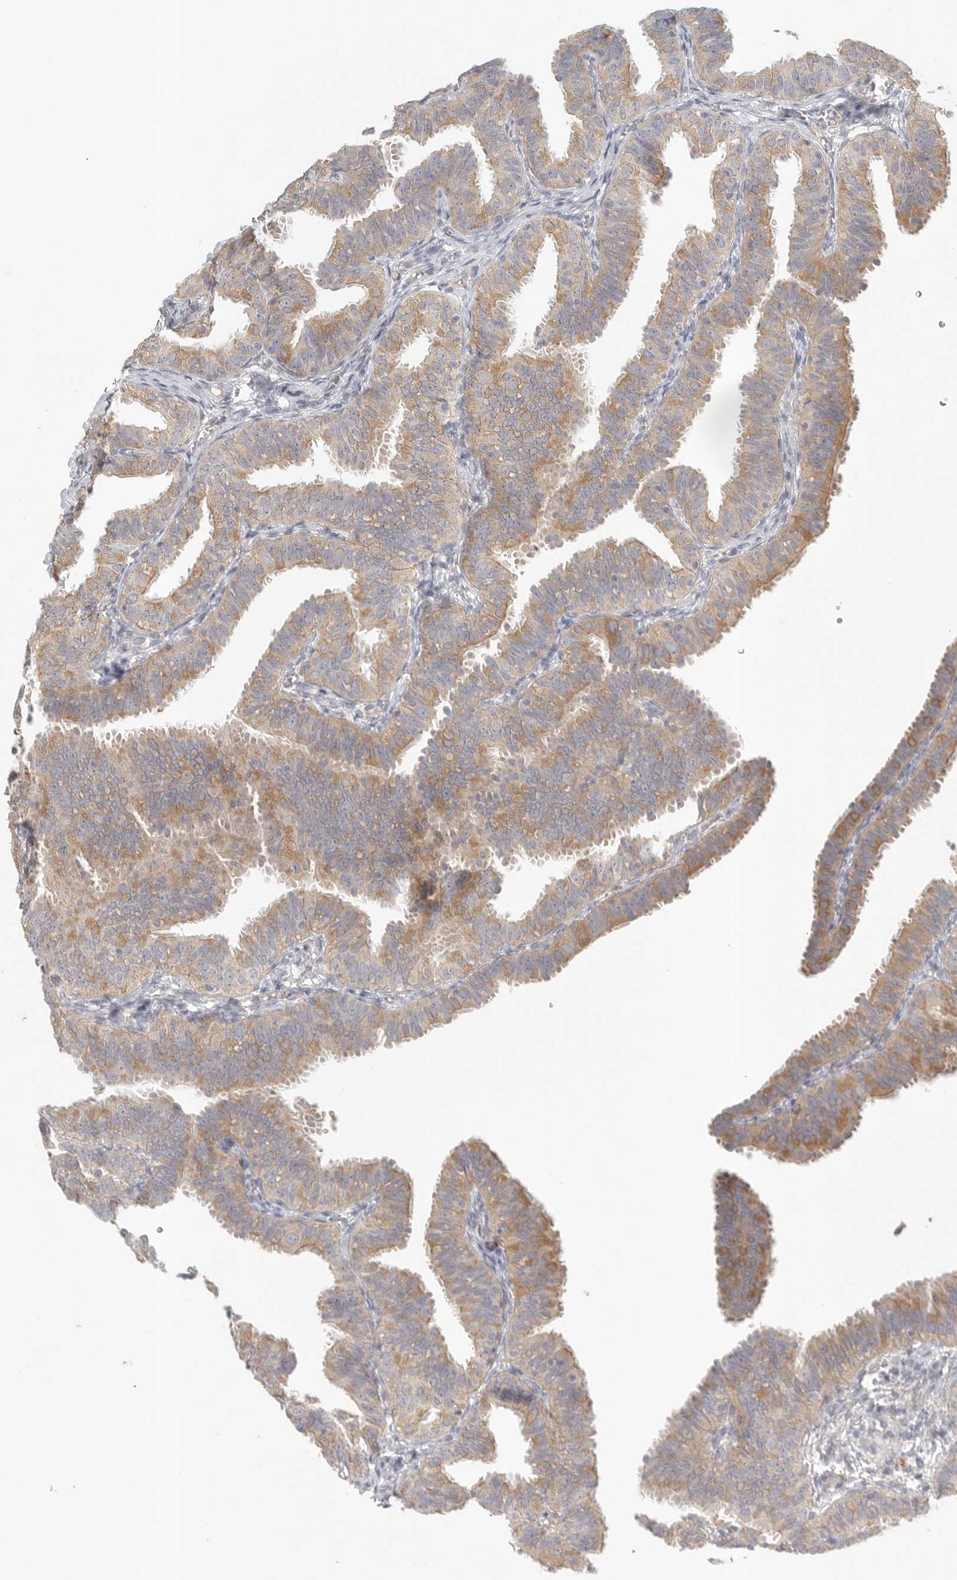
{"staining": {"intensity": "moderate", "quantity": "25%-75%", "location": "cytoplasmic/membranous"}, "tissue": "fallopian tube", "cell_type": "Glandular cells", "image_type": "normal", "snomed": [{"axis": "morphology", "description": "Normal tissue, NOS"}, {"axis": "topography", "description": "Fallopian tube"}], "caption": "Fallopian tube stained with immunohistochemistry (IHC) demonstrates moderate cytoplasmic/membranous positivity in approximately 25%-75% of glandular cells.", "gene": "SLC25A36", "patient": {"sex": "female", "age": 35}}